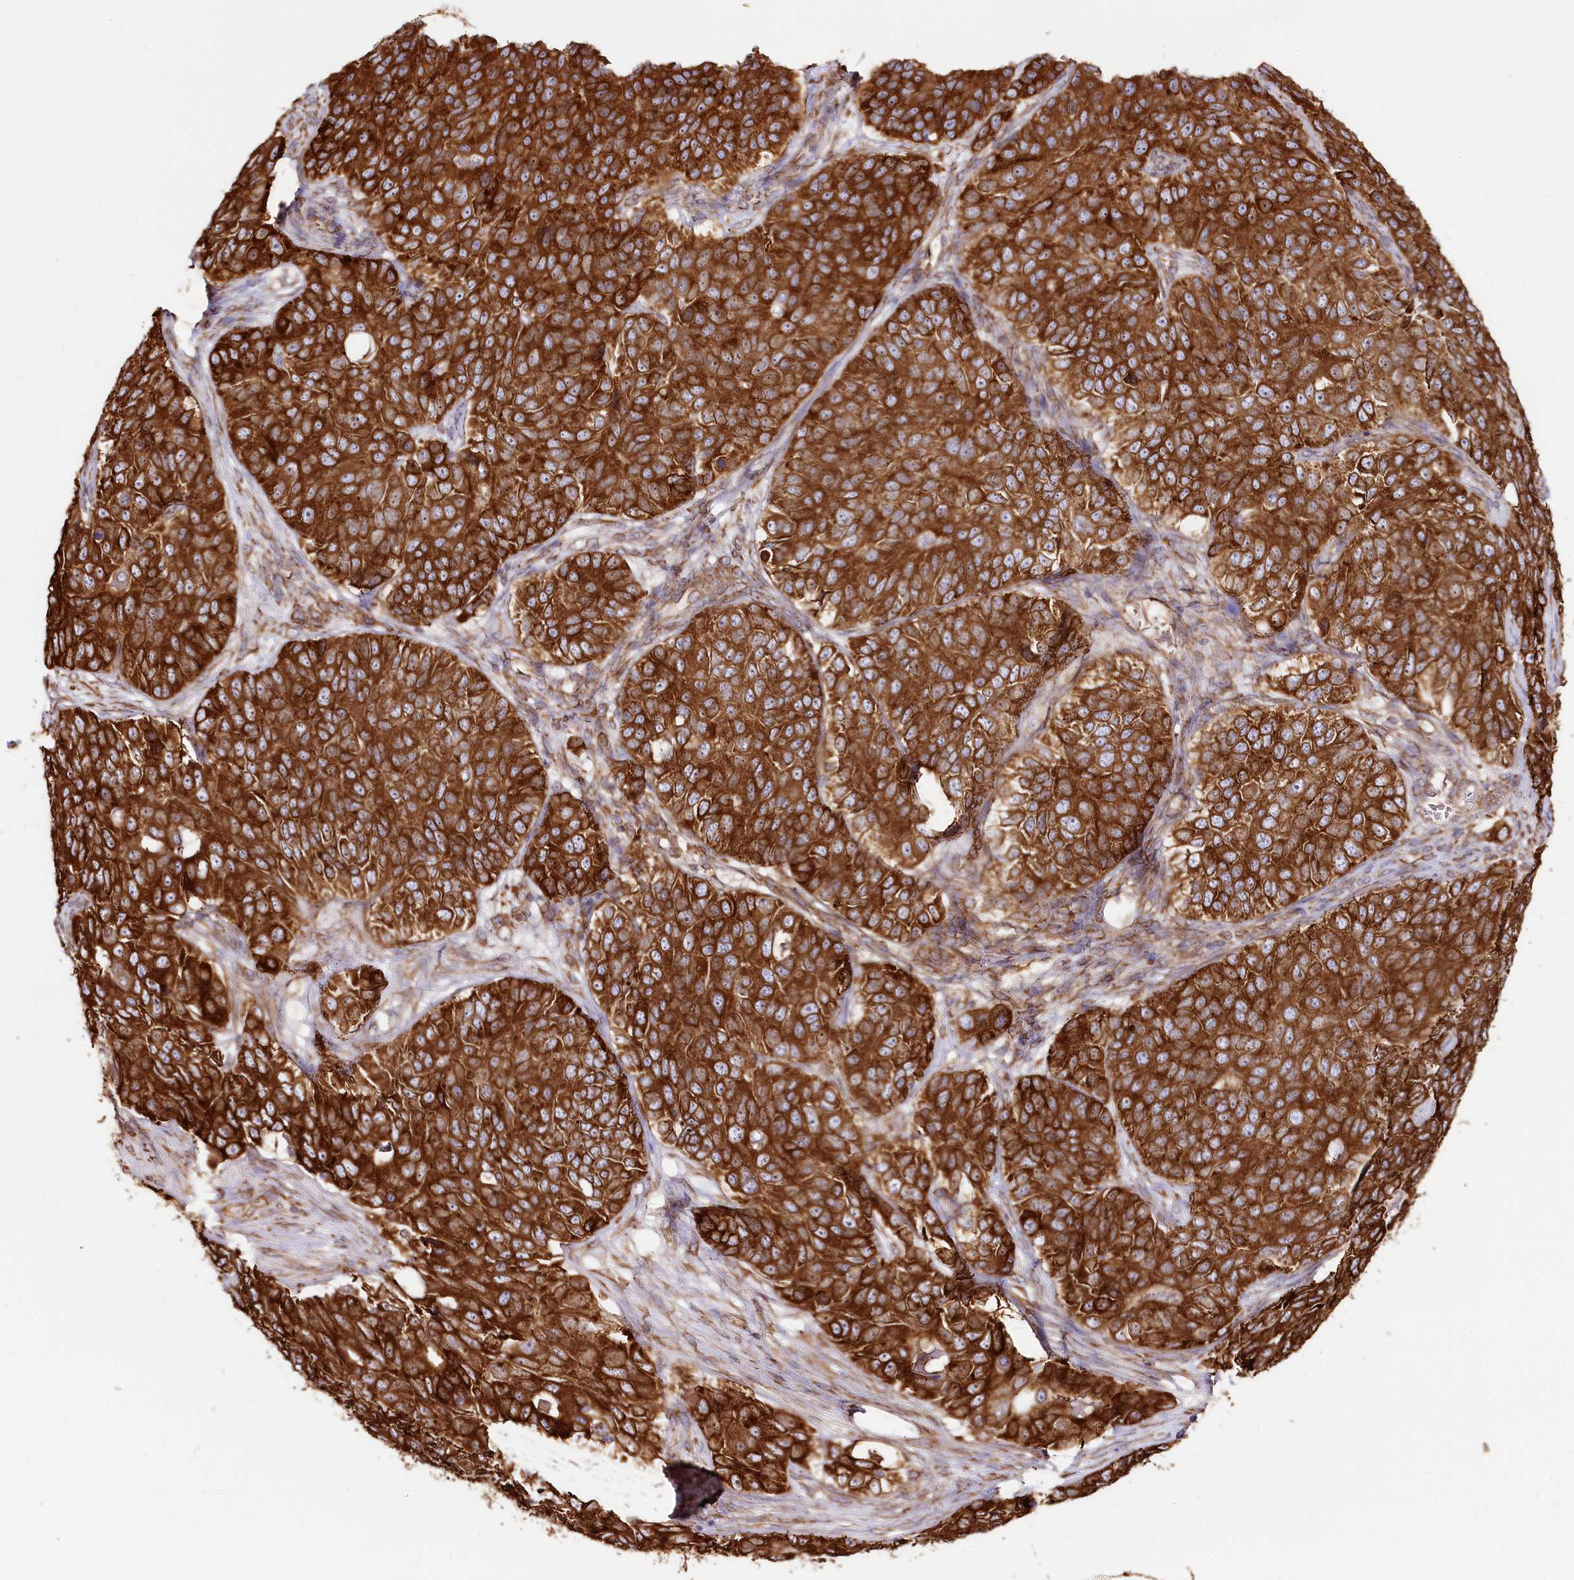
{"staining": {"intensity": "strong", "quantity": ">75%", "location": "cytoplasmic/membranous"}, "tissue": "ovarian cancer", "cell_type": "Tumor cells", "image_type": "cancer", "snomed": [{"axis": "morphology", "description": "Carcinoma, endometroid"}, {"axis": "topography", "description": "Ovary"}], "caption": "IHC staining of ovarian cancer (endometroid carcinoma), which displays high levels of strong cytoplasmic/membranous positivity in approximately >75% of tumor cells indicating strong cytoplasmic/membranous protein expression. The staining was performed using DAB (brown) for protein detection and nuclei were counterstained in hematoxylin (blue).", "gene": "CNPY2", "patient": {"sex": "female", "age": 51}}